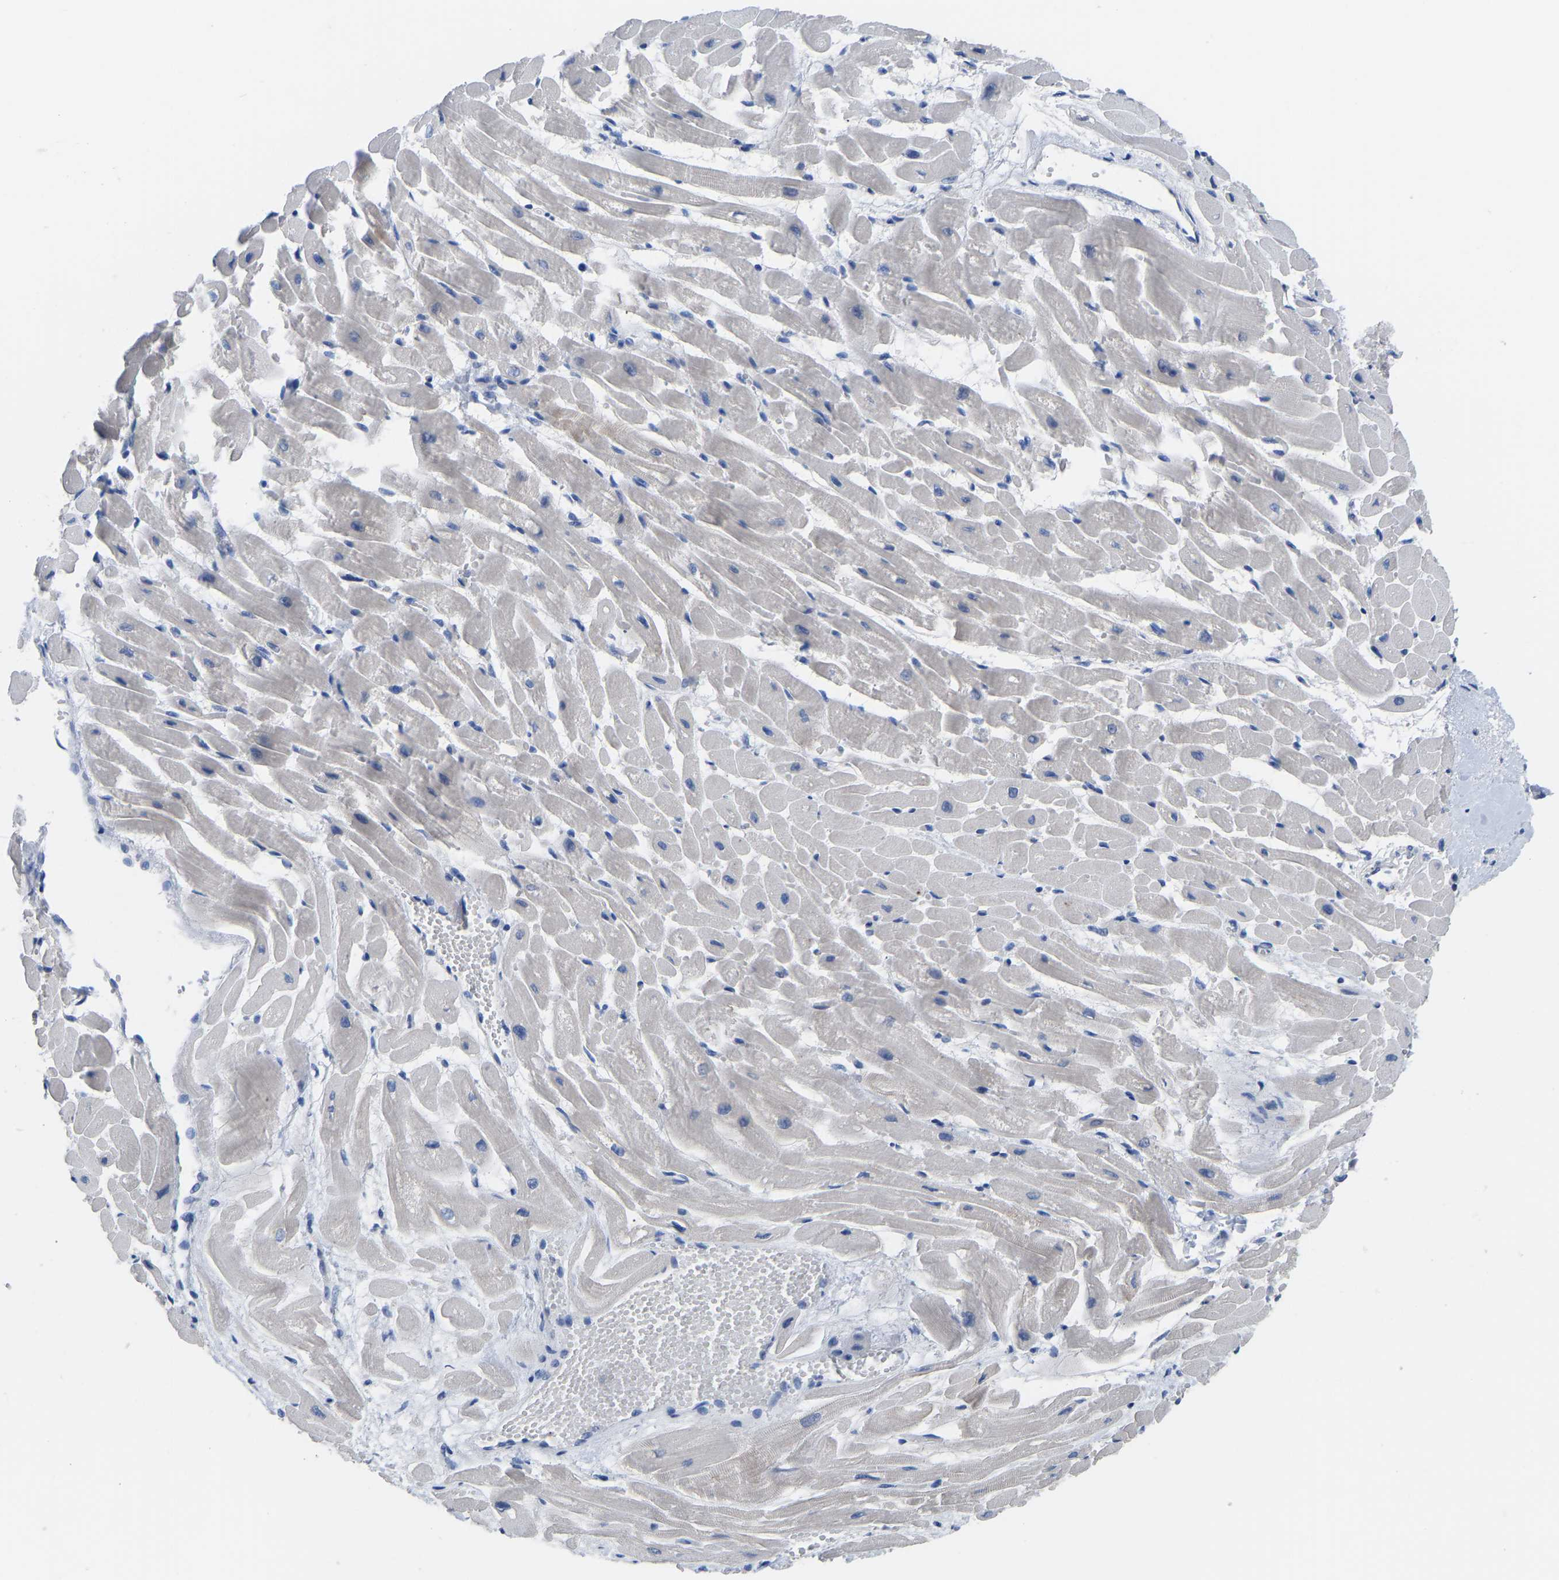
{"staining": {"intensity": "negative", "quantity": "none", "location": "none"}, "tissue": "heart muscle", "cell_type": "Cardiomyocytes", "image_type": "normal", "snomed": [{"axis": "morphology", "description": "Normal tissue, NOS"}, {"axis": "topography", "description": "Heart"}], "caption": "Immunohistochemistry photomicrograph of normal human heart muscle stained for a protein (brown), which displays no positivity in cardiomyocytes. (Immunohistochemistry (ihc), brightfield microscopy, high magnification).", "gene": "OLIG2", "patient": {"sex": "male", "age": 45}}